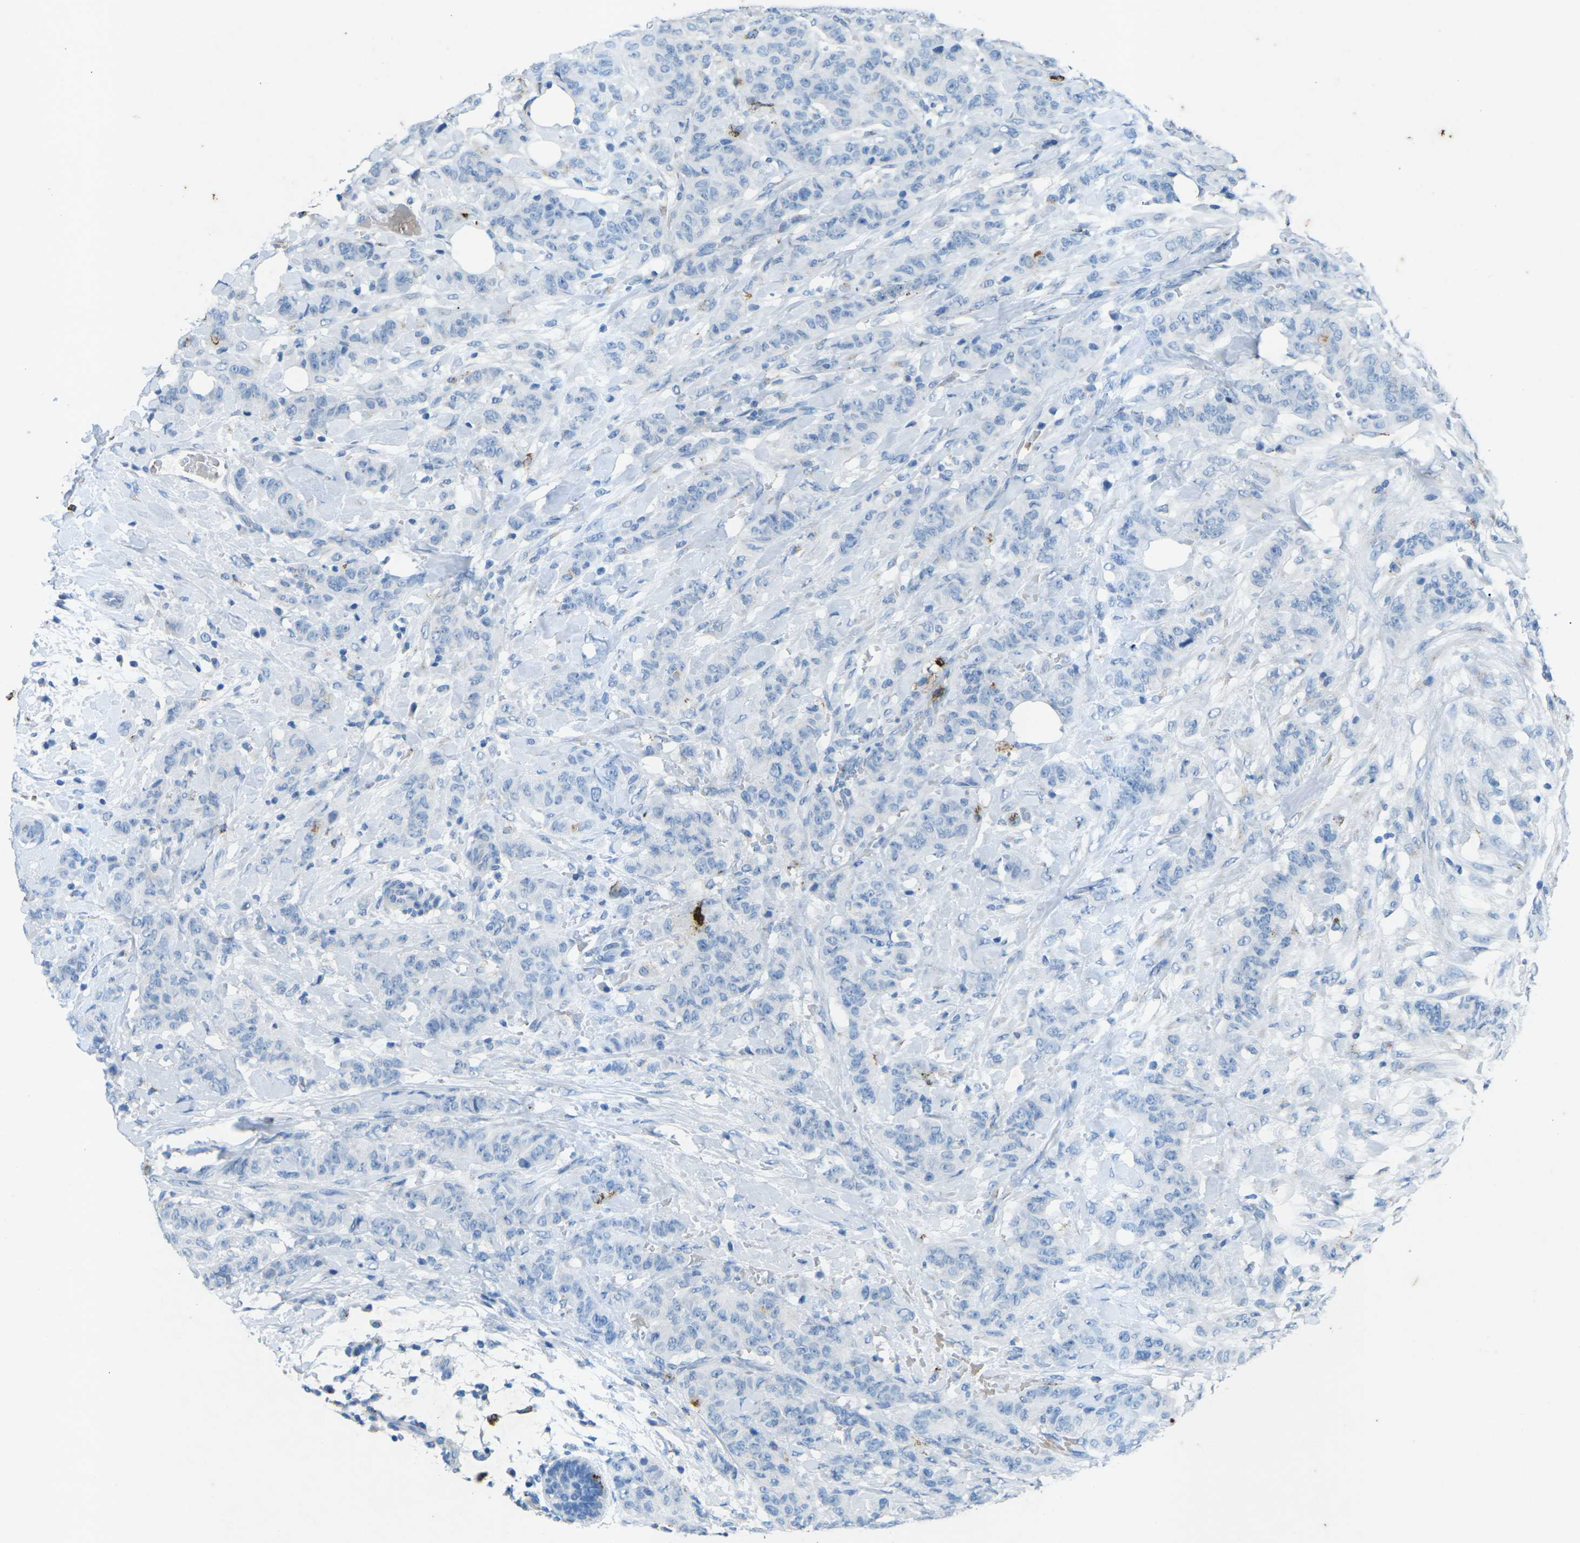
{"staining": {"intensity": "negative", "quantity": "none", "location": "none"}, "tissue": "breast cancer", "cell_type": "Tumor cells", "image_type": "cancer", "snomed": [{"axis": "morphology", "description": "Normal tissue, NOS"}, {"axis": "morphology", "description": "Duct carcinoma"}, {"axis": "topography", "description": "Breast"}], "caption": "Protein analysis of breast cancer (intraductal carcinoma) displays no significant expression in tumor cells.", "gene": "CTAGE1", "patient": {"sex": "female", "age": 40}}